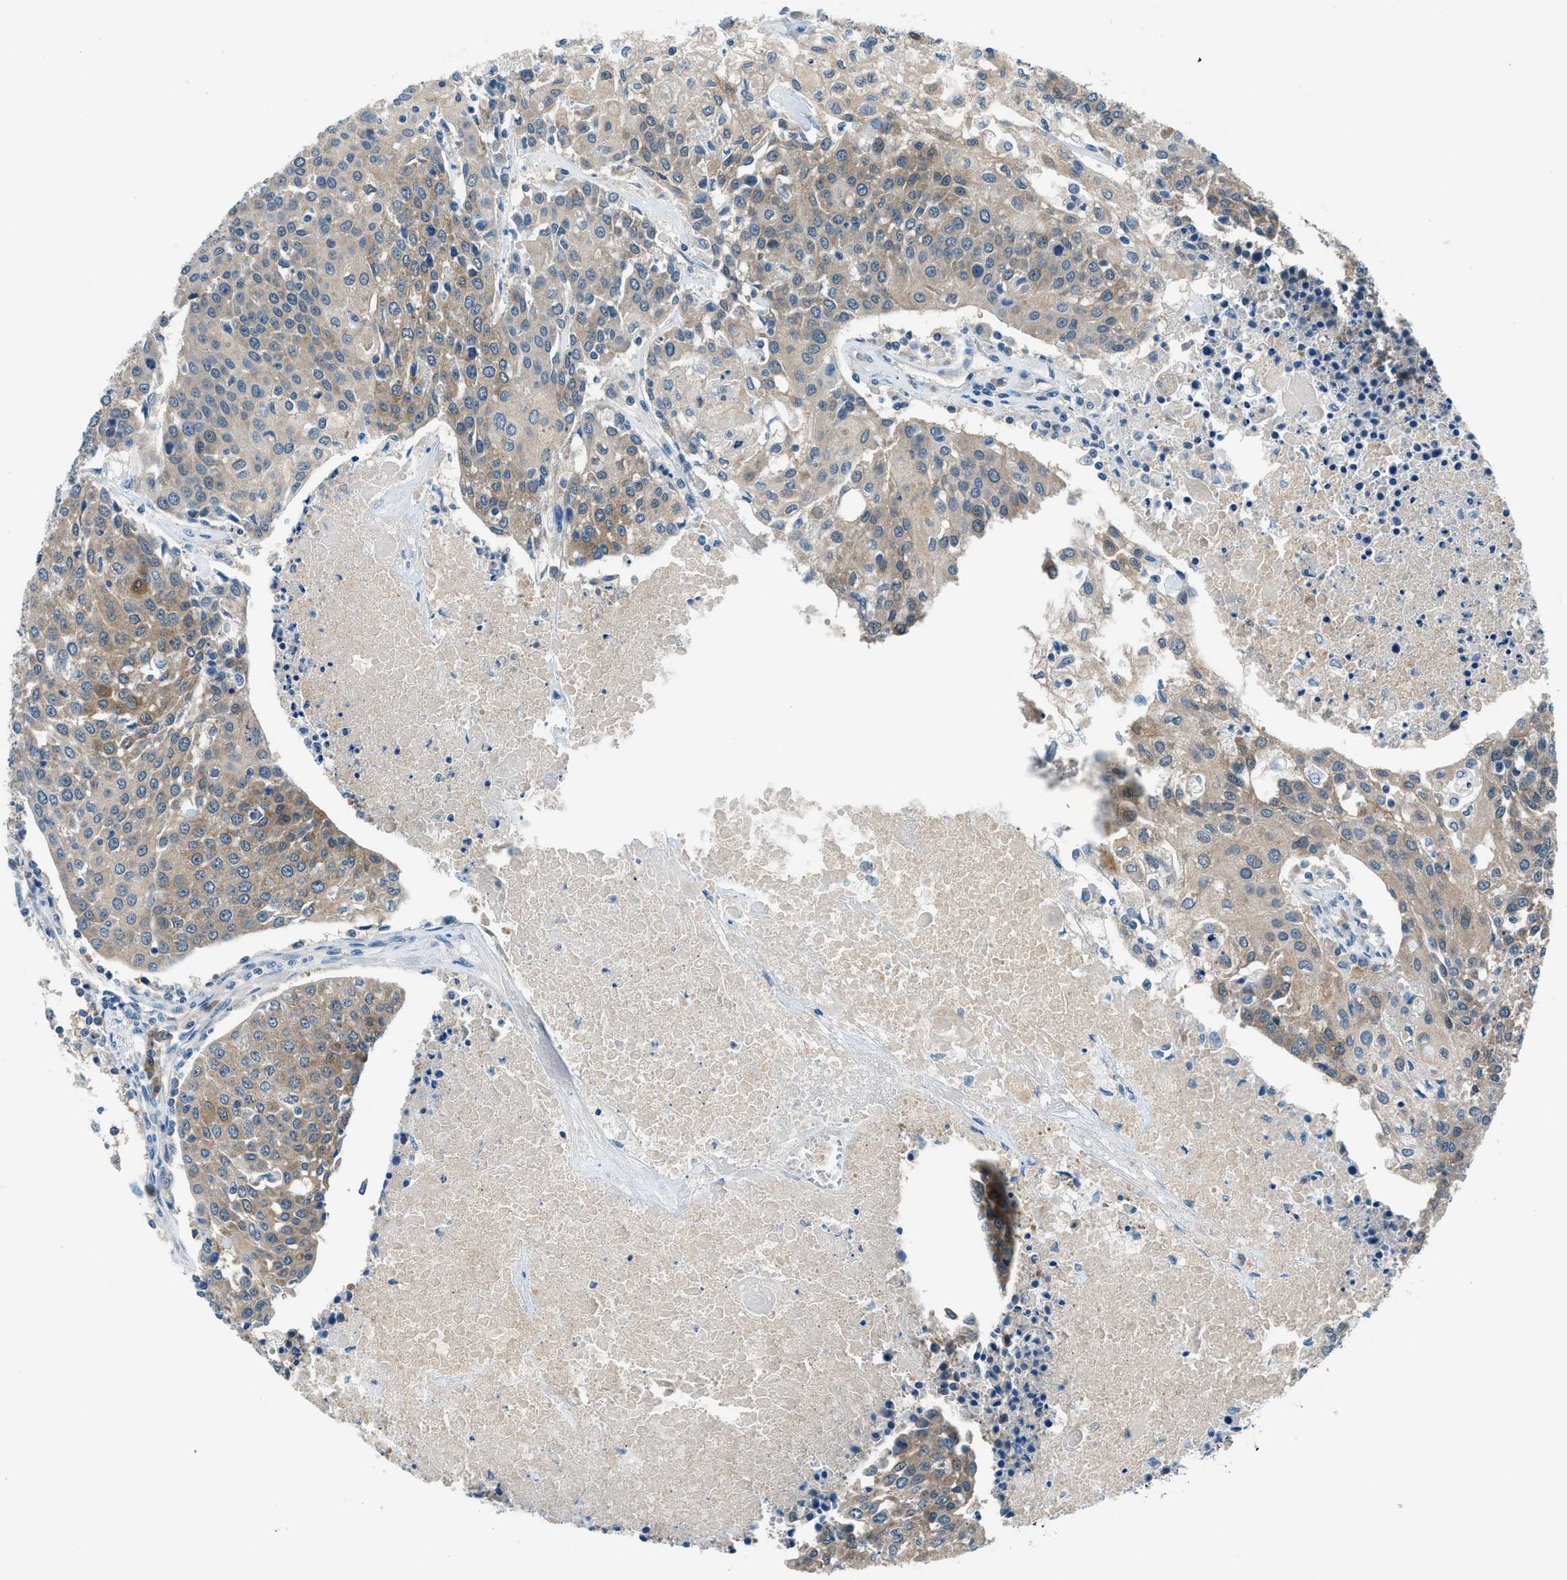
{"staining": {"intensity": "moderate", "quantity": "25%-75%", "location": "cytoplasmic/membranous"}, "tissue": "urothelial cancer", "cell_type": "Tumor cells", "image_type": "cancer", "snomed": [{"axis": "morphology", "description": "Urothelial carcinoma, High grade"}, {"axis": "topography", "description": "Urinary bladder"}], "caption": "Immunohistochemistry (DAB (3,3'-diaminobenzidine)) staining of urothelial cancer reveals moderate cytoplasmic/membranous protein staining in approximately 25%-75% of tumor cells.", "gene": "ACP1", "patient": {"sex": "female", "age": 85}}